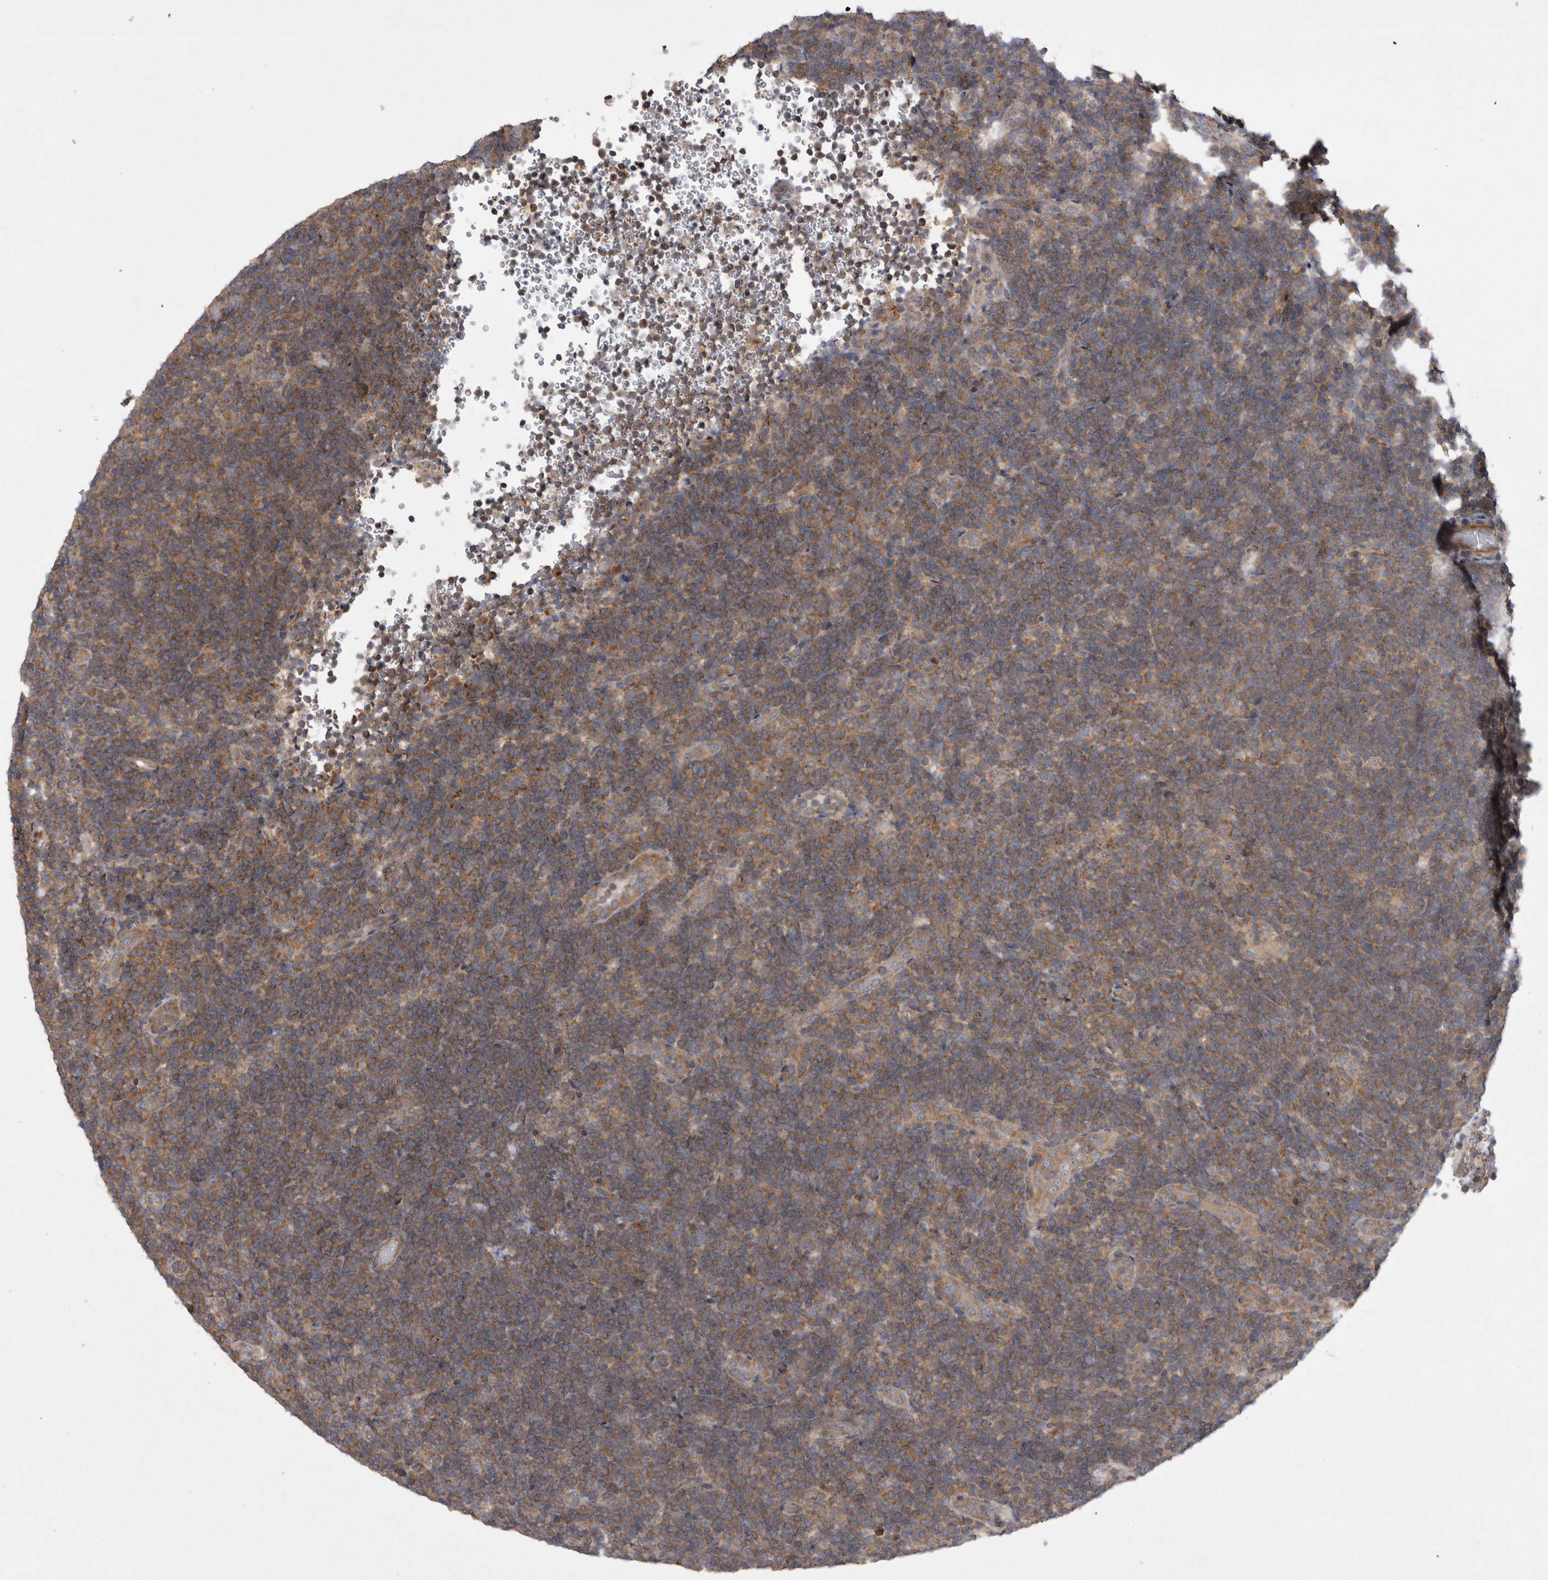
{"staining": {"intensity": "negative", "quantity": "none", "location": "none"}, "tissue": "lymphoma", "cell_type": "Tumor cells", "image_type": "cancer", "snomed": [{"axis": "morphology", "description": "Hodgkin's disease, NOS"}, {"axis": "topography", "description": "Lymph node"}], "caption": "Protein analysis of lymphoma exhibits no significant positivity in tumor cells.", "gene": "TSPOAP1", "patient": {"sex": "female", "age": 57}}